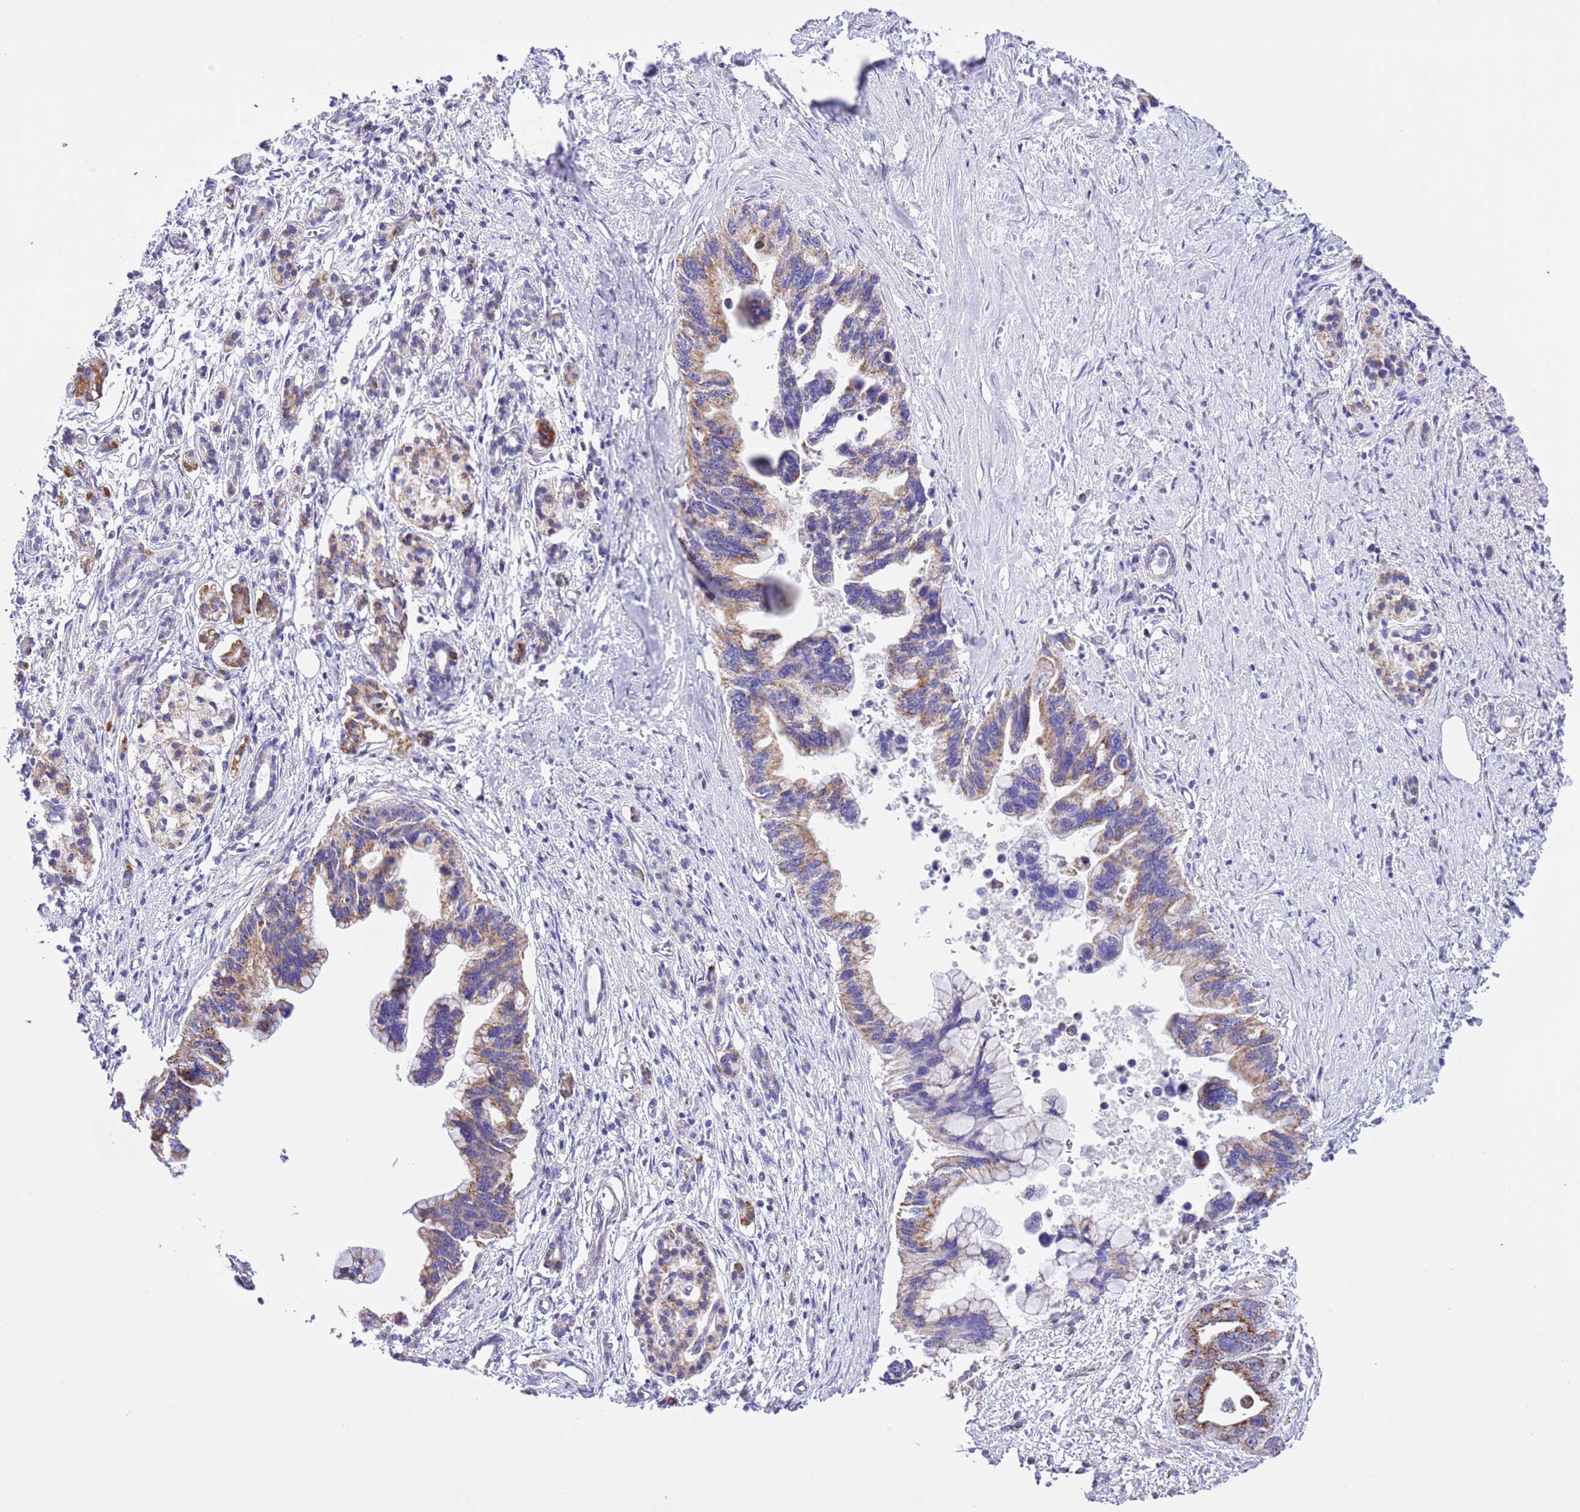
{"staining": {"intensity": "moderate", "quantity": ">75%", "location": "cytoplasmic/membranous"}, "tissue": "pancreatic cancer", "cell_type": "Tumor cells", "image_type": "cancer", "snomed": [{"axis": "morphology", "description": "Adenocarcinoma, NOS"}, {"axis": "topography", "description": "Pancreas"}], "caption": "Human adenocarcinoma (pancreatic) stained for a protein (brown) demonstrates moderate cytoplasmic/membranous positive positivity in approximately >75% of tumor cells.", "gene": "TEKTIP1", "patient": {"sex": "female", "age": 83}}